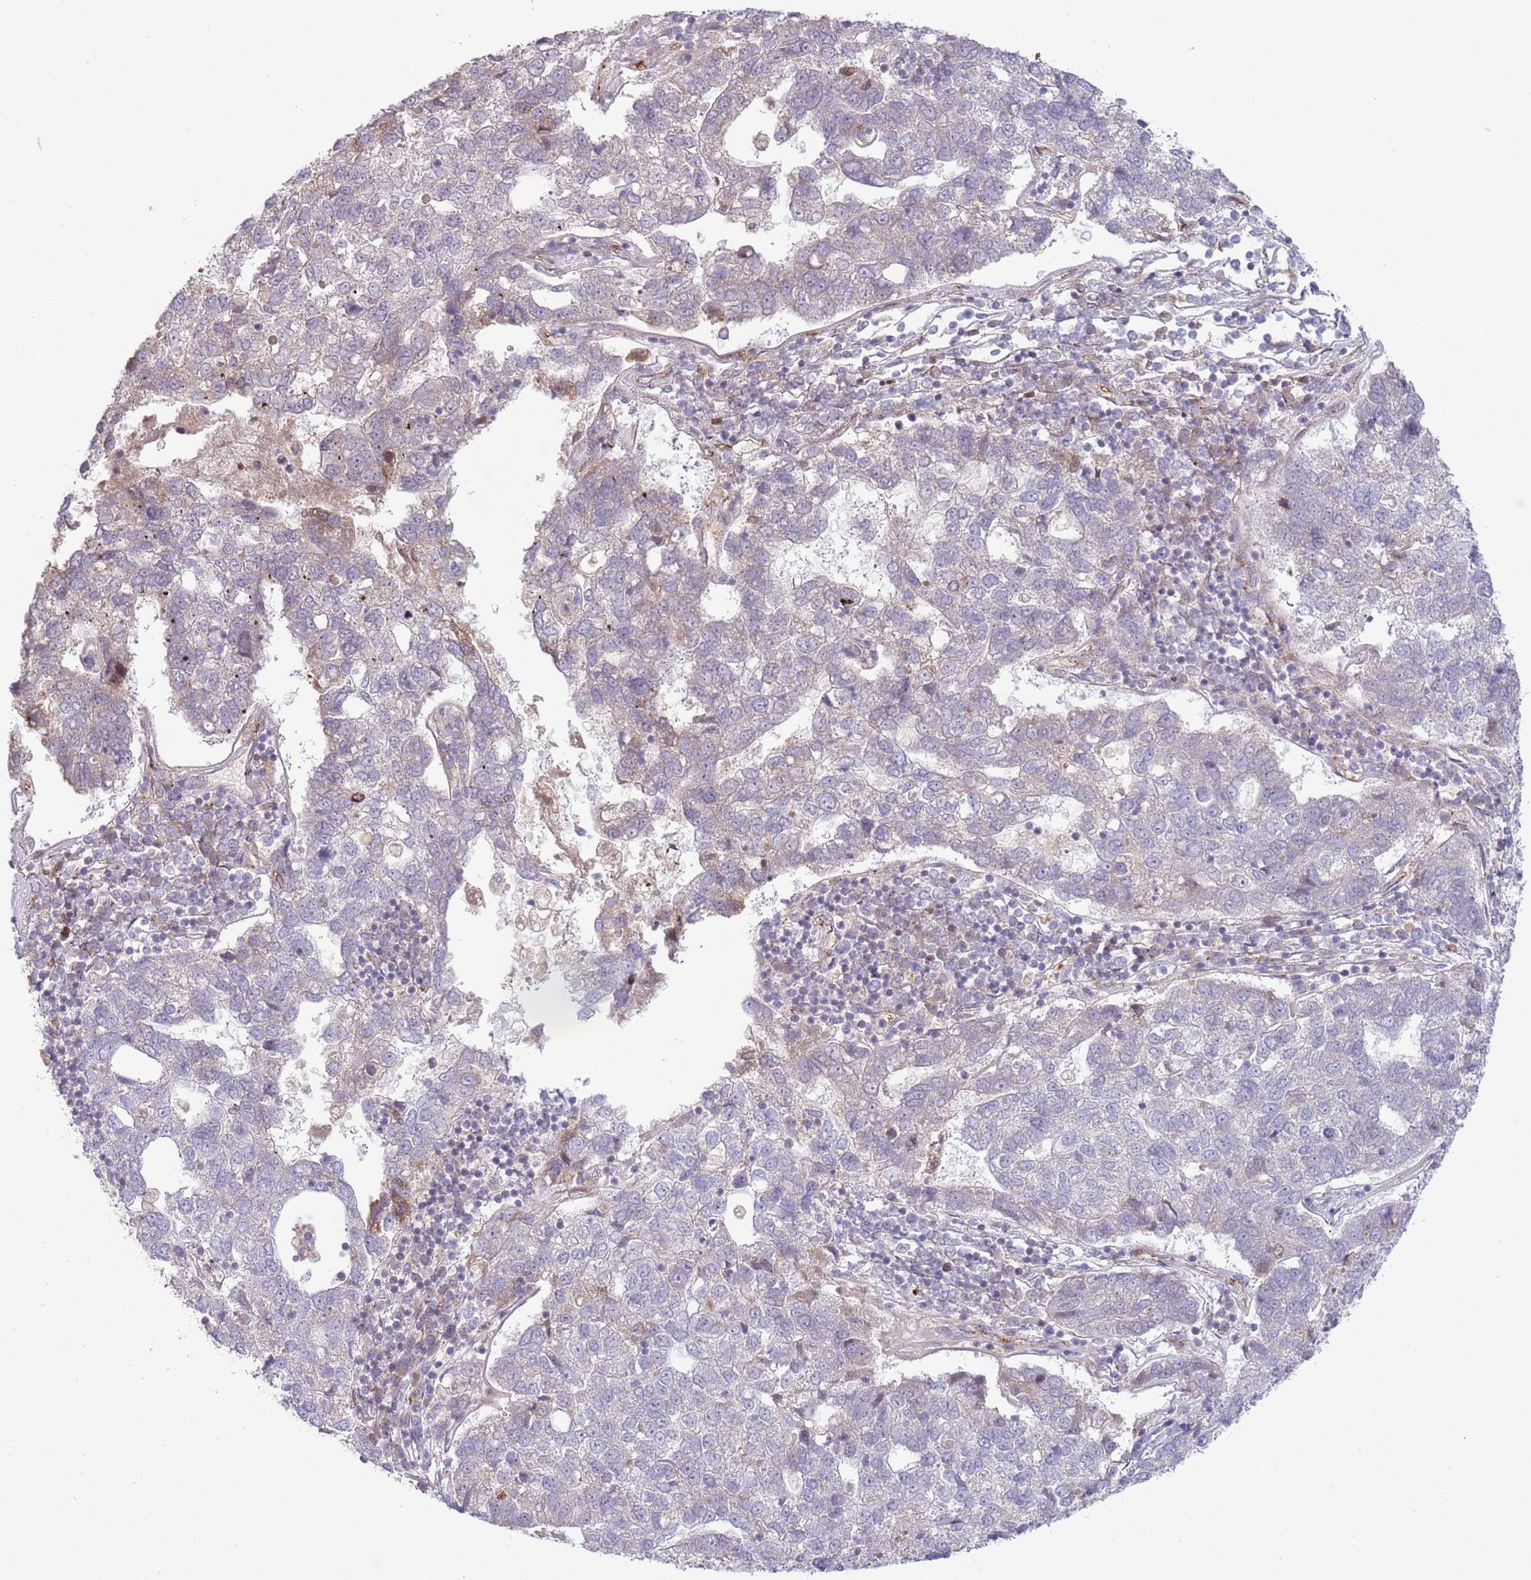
{"staining": {"intensity": "negative", "quantity": "none", "location": "none"}, "tissue": "pancreatic cancer", "cell_type": "Tumor cells", "image_type": "cancer", "snomed": [{"axis": "morphology", "description": "Adenocarcinoma, NOS"}, {"axis": "topography", "description": "Pancreas"}], "caption": "There is no significant expression in tumor cells of pancreatic cancer (adenocarcinoma). (DAB IHC visualized using brightfield microscopy, high magnification).", "gene": "DPP10", "patient": {"sex": "female", "age": 61}}